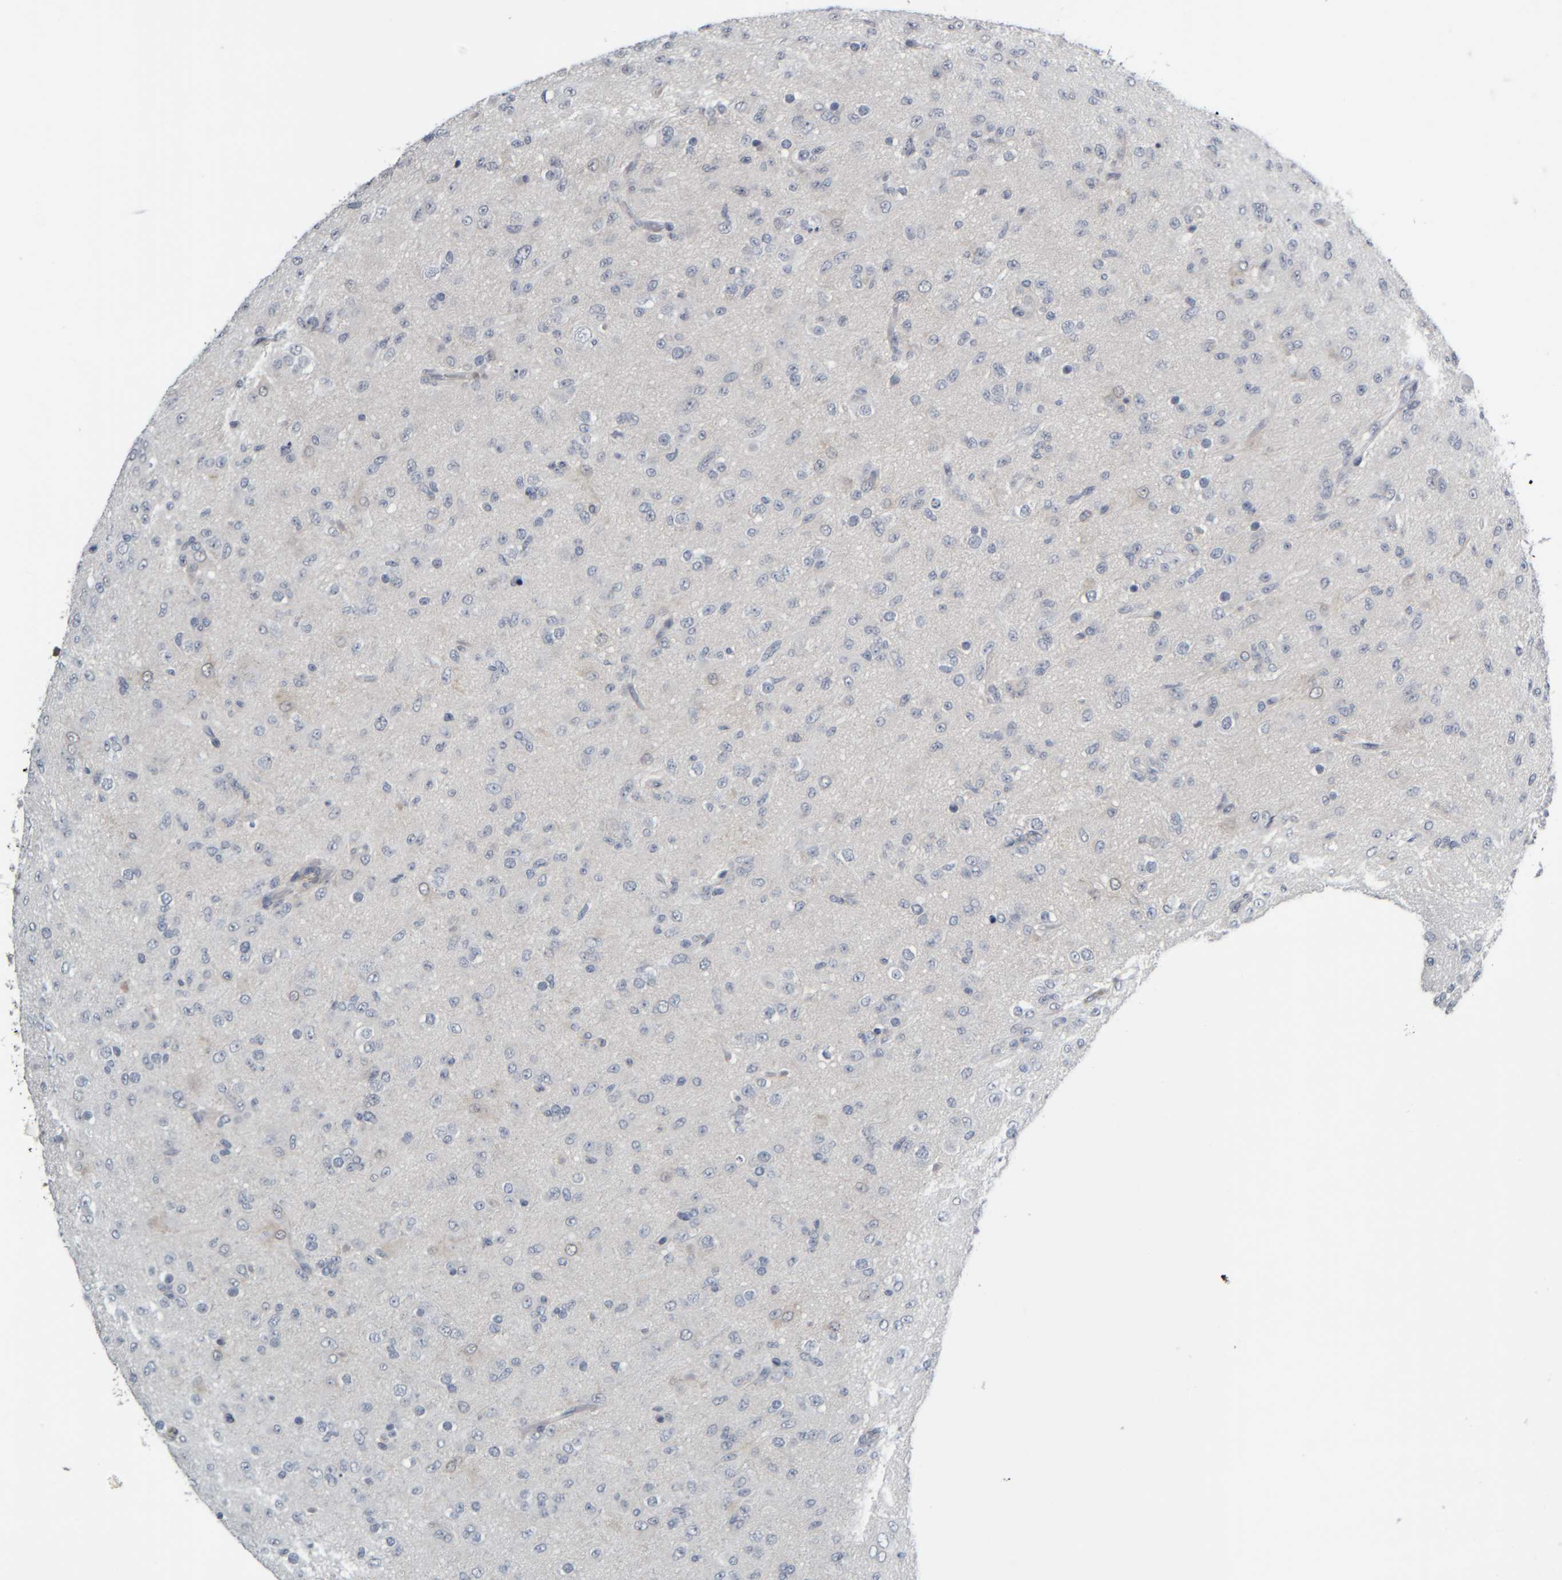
{"staining": {"intensity": "negative", "quantity": "none", "location": "none"}, "tissue": "glioma", "cell_type": "Tumor cells", "image_type": "cancer", "snomed": [{"axis": "morphology", "description": "Glioma, malignant, Low grade"}, {"axis": "topography", "description": "Brain"}], "caption": "This photomicrograph is of malignant glioma (low-grade) stained with IHC to label a protein in brown with the nuclei are counter-stained blue. There is no staining in tumor cells.", "gene": "COL14A1", "patient": {"sex": "male", "age": 65}}